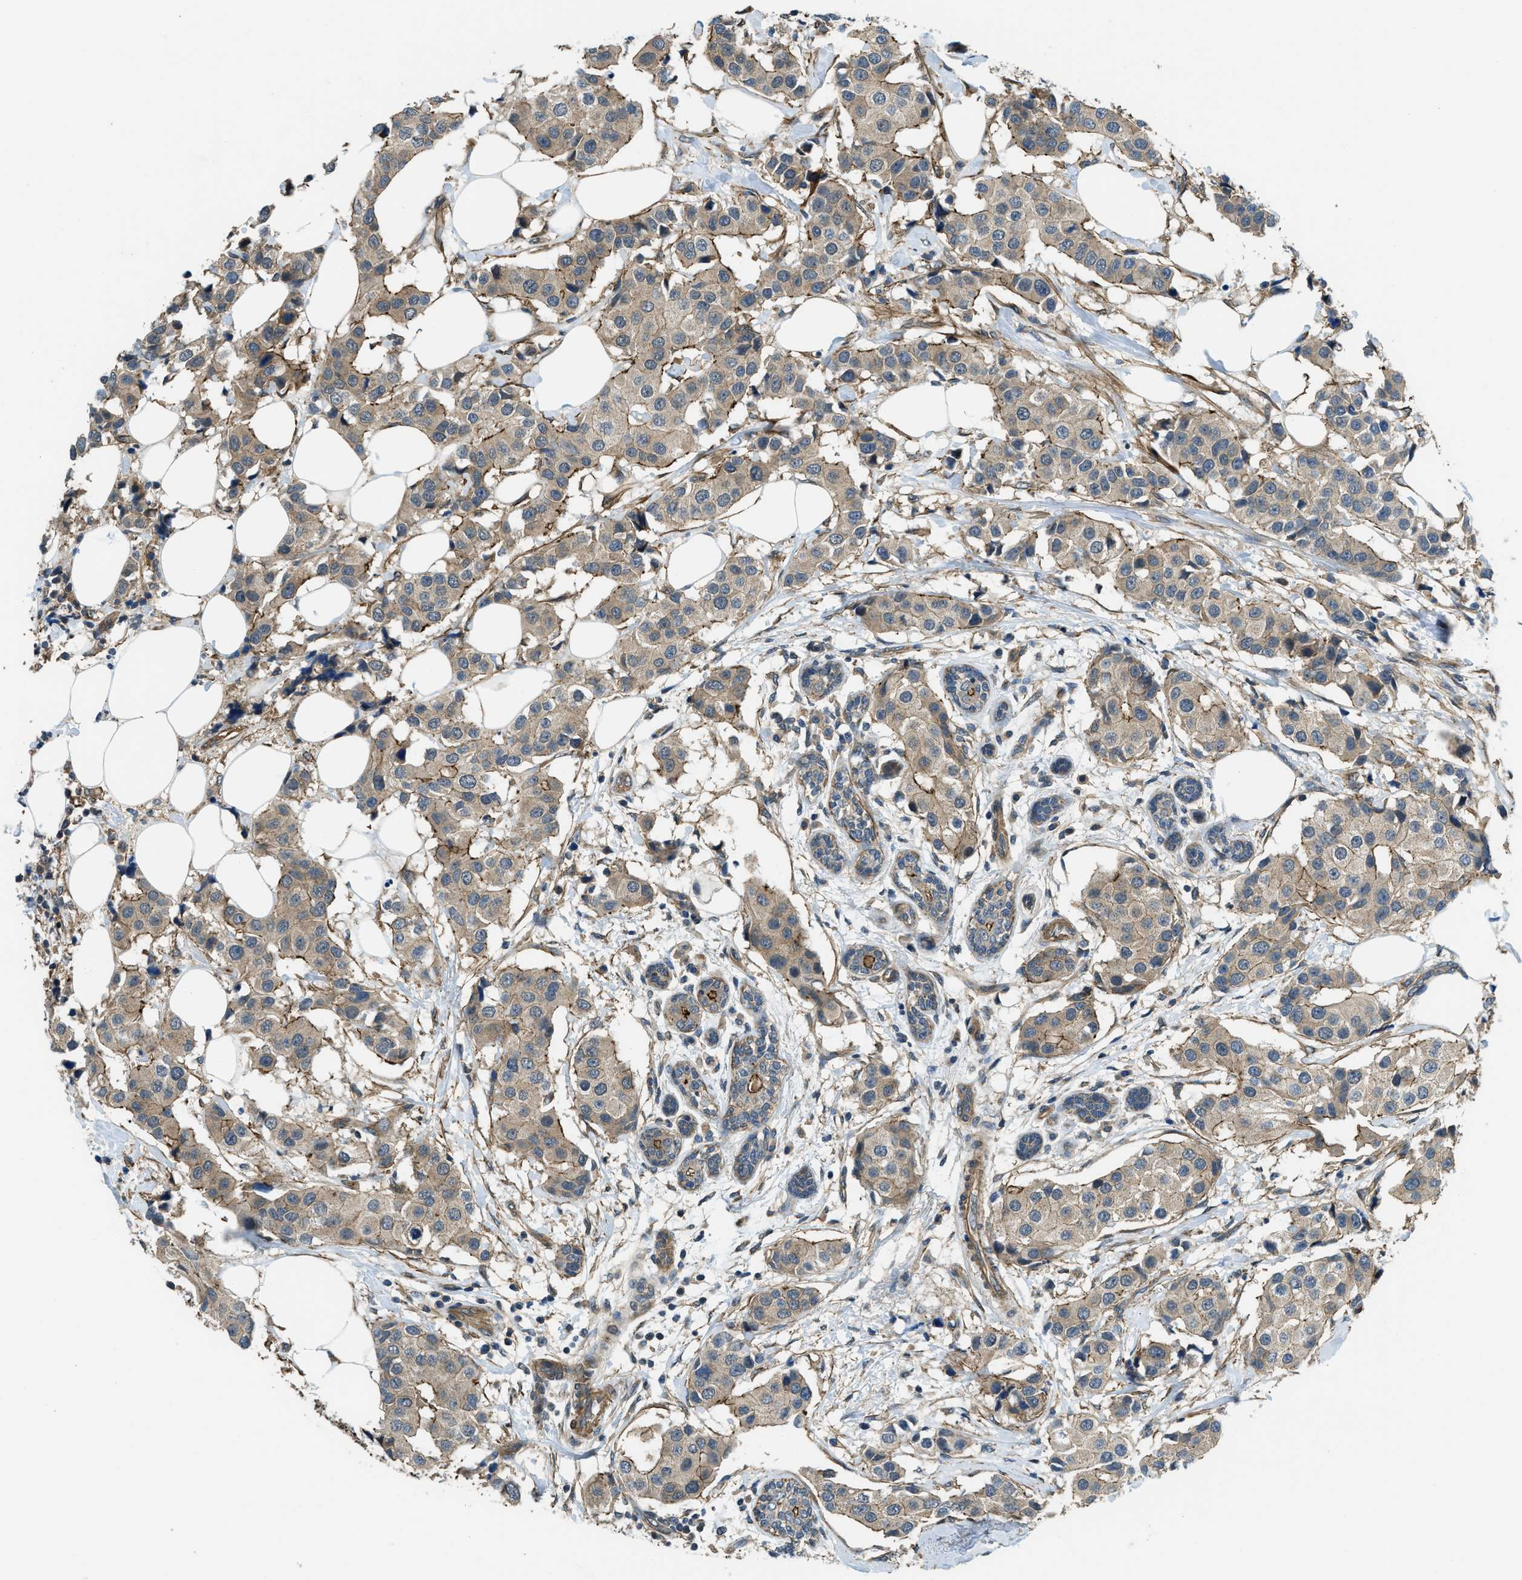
{"staining": {"intensity": "weak", "quantity": ">75%", "location": "cytoplasmic/membranous"}, "tissue": "breast cancer", "cell_type": "Tumor cells", "image_type": "cancer", "snomed": [{"axis": "morphology", "description": "Normal tissue, NOS"}, {"axis": "morphology", "description": "Duct carcinoma"}, {"axis": "topography", "description": "Breast"}], "caption": "Weak cytoplasmic/membranous staining for a protein is identified in approximately >75% of tumor cells of breast cancer using immunohistochemistry (IHC).", "gene": "CGN", "patient": {"sex": "female", "age": 39}}